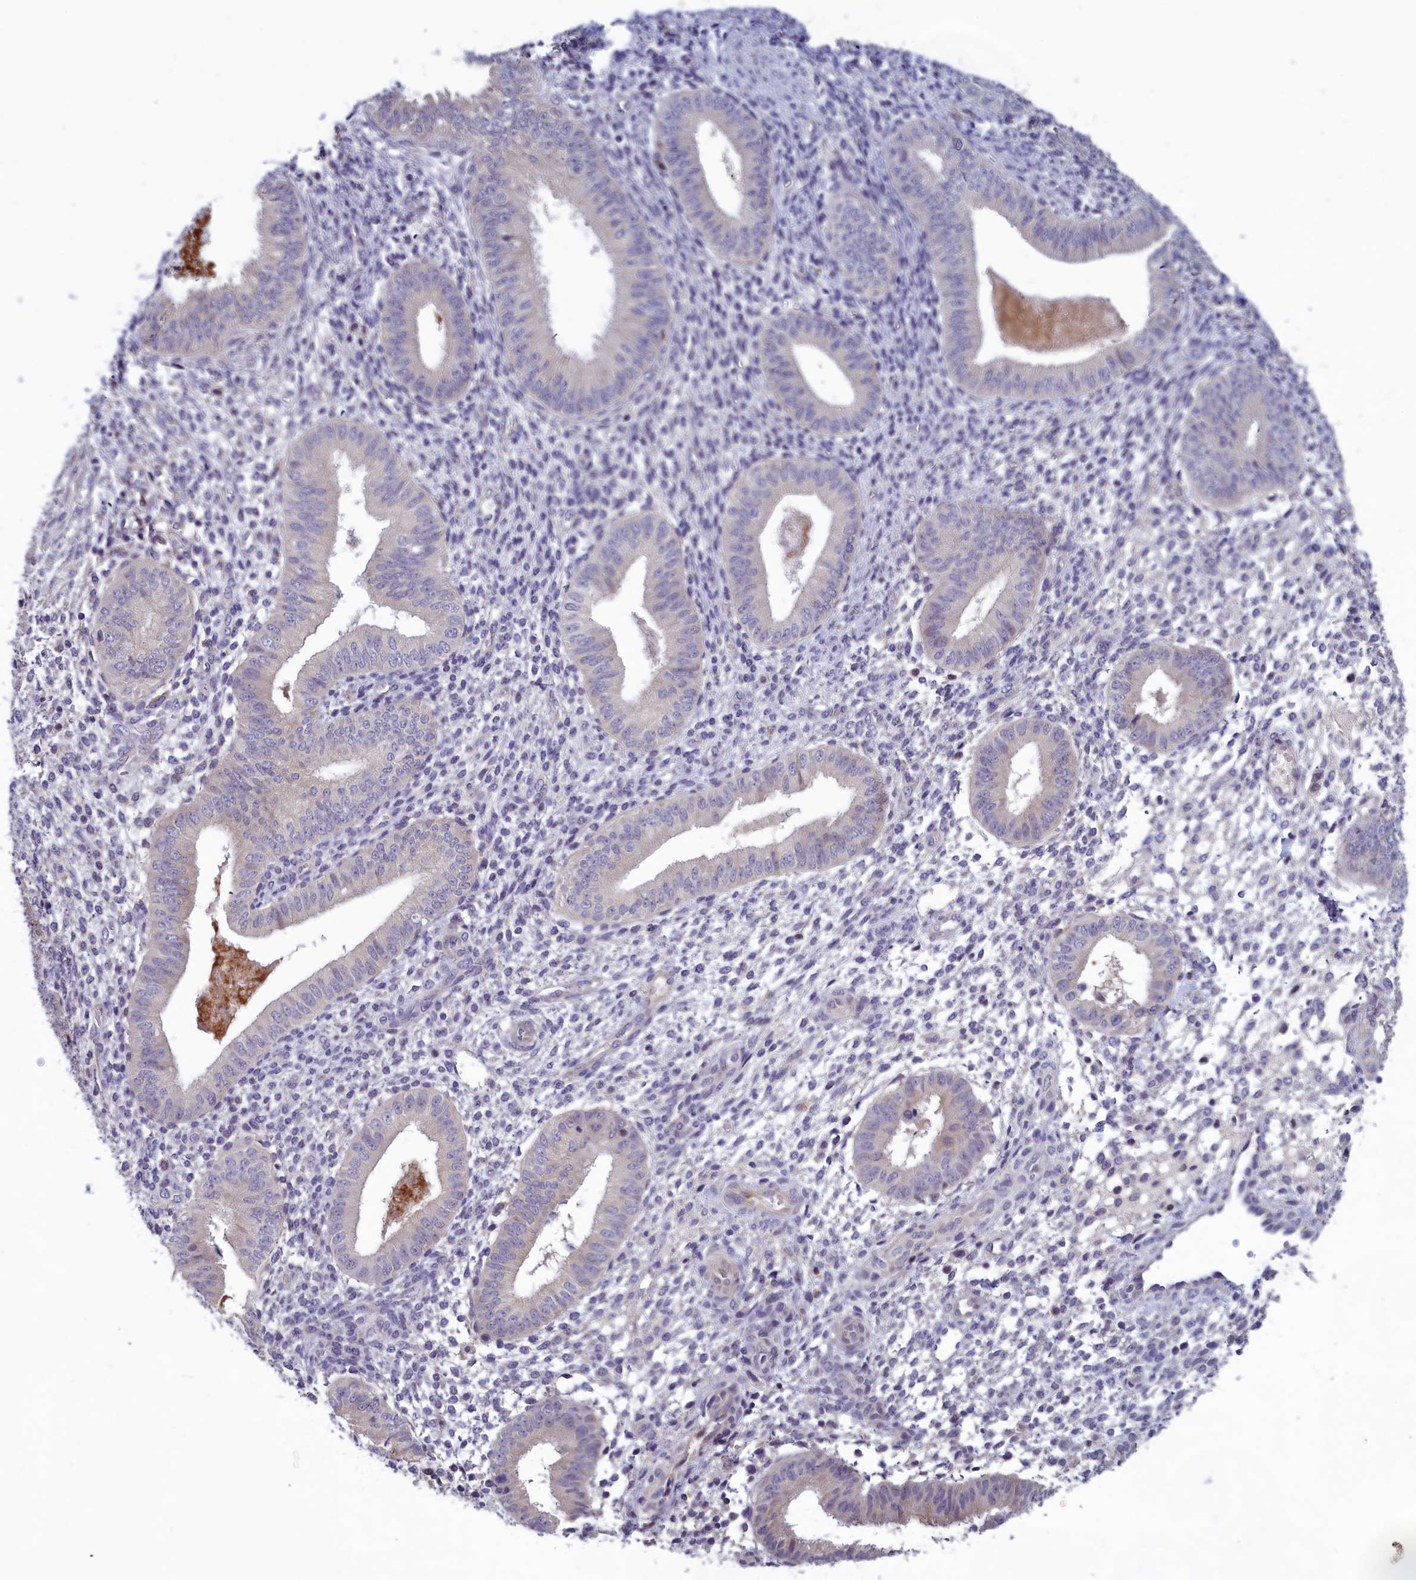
{"staining": {"intensity": "negative", "quantity": "none", "location": "none"}, "tissue": "endometrium", "cell_type": "Cells in endometrial stroma", "image_type": "normal", "snomed": [{"axis": "morphology", "description": "Normal tissue, NOS"}, {"axis": "topography", "description": "Endometrium"}], "caption": "Immunohistochemistry (IHC) image of benign endometrium: human endometrium stained with DAB displays no significant protein expression in cells in endometrial stroma. (Brightfield microscopy of DAB (3,3'-diaminobenzidine) IHC at high magnification).", "gene": "HECA", "patient": {"sex": "female", "age": 49}}